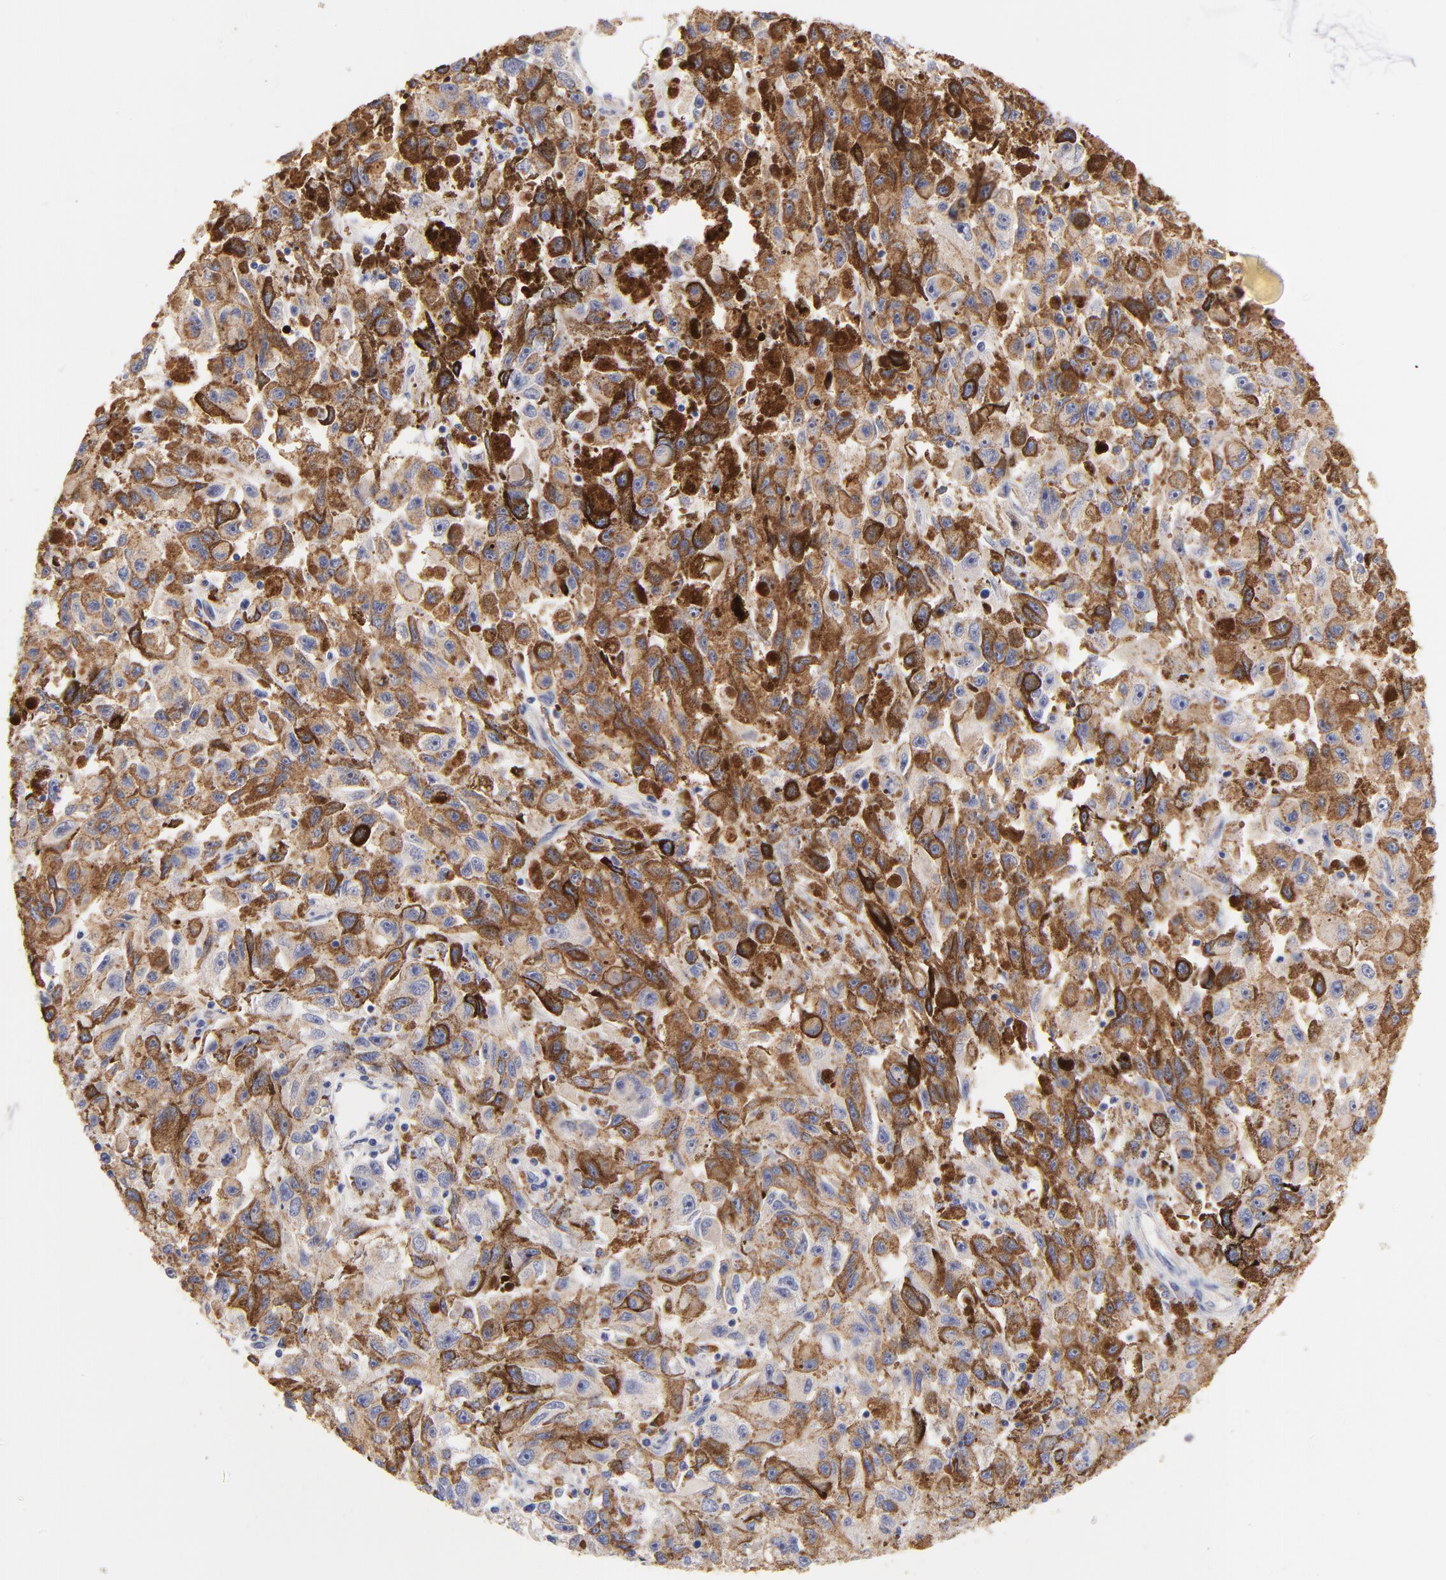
{"staining": {"intensity": "moderate", "quantity": "25%-75%", "location": "cytoplasmic/membranous"}, "tissue": "melanoma", "cell_type": "Tumor cells", "image_type": "cancer", "snomed": [{"axis": "morphology", "description": "Malignant melanoma, NOS"}, {"axis": "topography", "description": "Skin"}], "caption": "An immunohistochemistry (IHC) histopathology image of tumor tissue is shown. Protein staining in brown shows moderate cytoplasmic/membranous positivity in malignant melanoma within tumor cells.", "gene": "HS3ST1", "patient": {"sex": "female", "age": 104}}